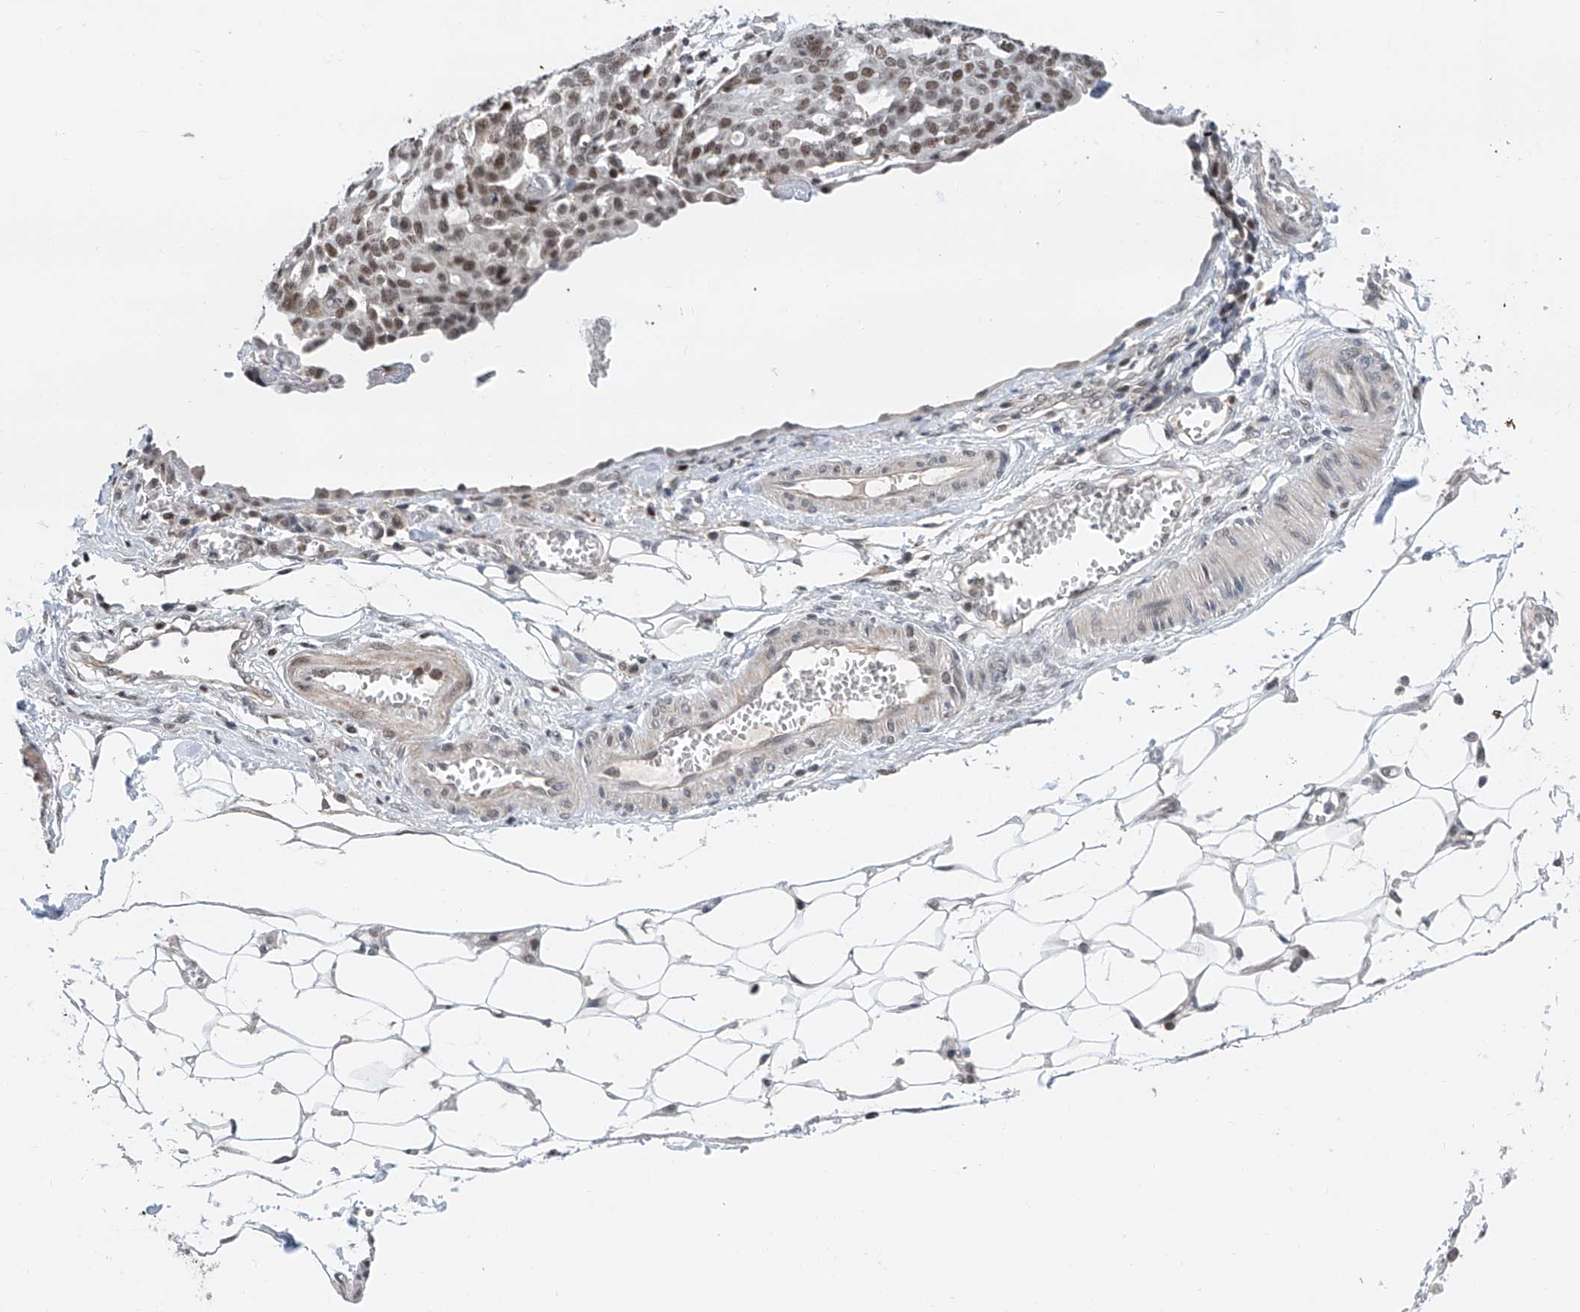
{"staining": {"intensity": "weak", "quantity": ">75%", "location": "nuclear"}, "tissue": "ovarian cancer", "cell_type": "Tumor cells", "image_type": "cancer", "snomed": [{"axis": "morphology", "description": "Cystadenocarcinoma, serous, NOS"}, {"axis": "topography", "description": "Soft tissue"}, {"axis": "topography", "description": "Ovary"}], "caption": "Immunohistochemical staining of human serous cystadenocarcinoma (ovarian) demonstrates low levels of weak nuclear expression in approximately >75% of tumor cells.", "gene": "SNRNP200", "patient": {"sex": "female", "age": 57}}